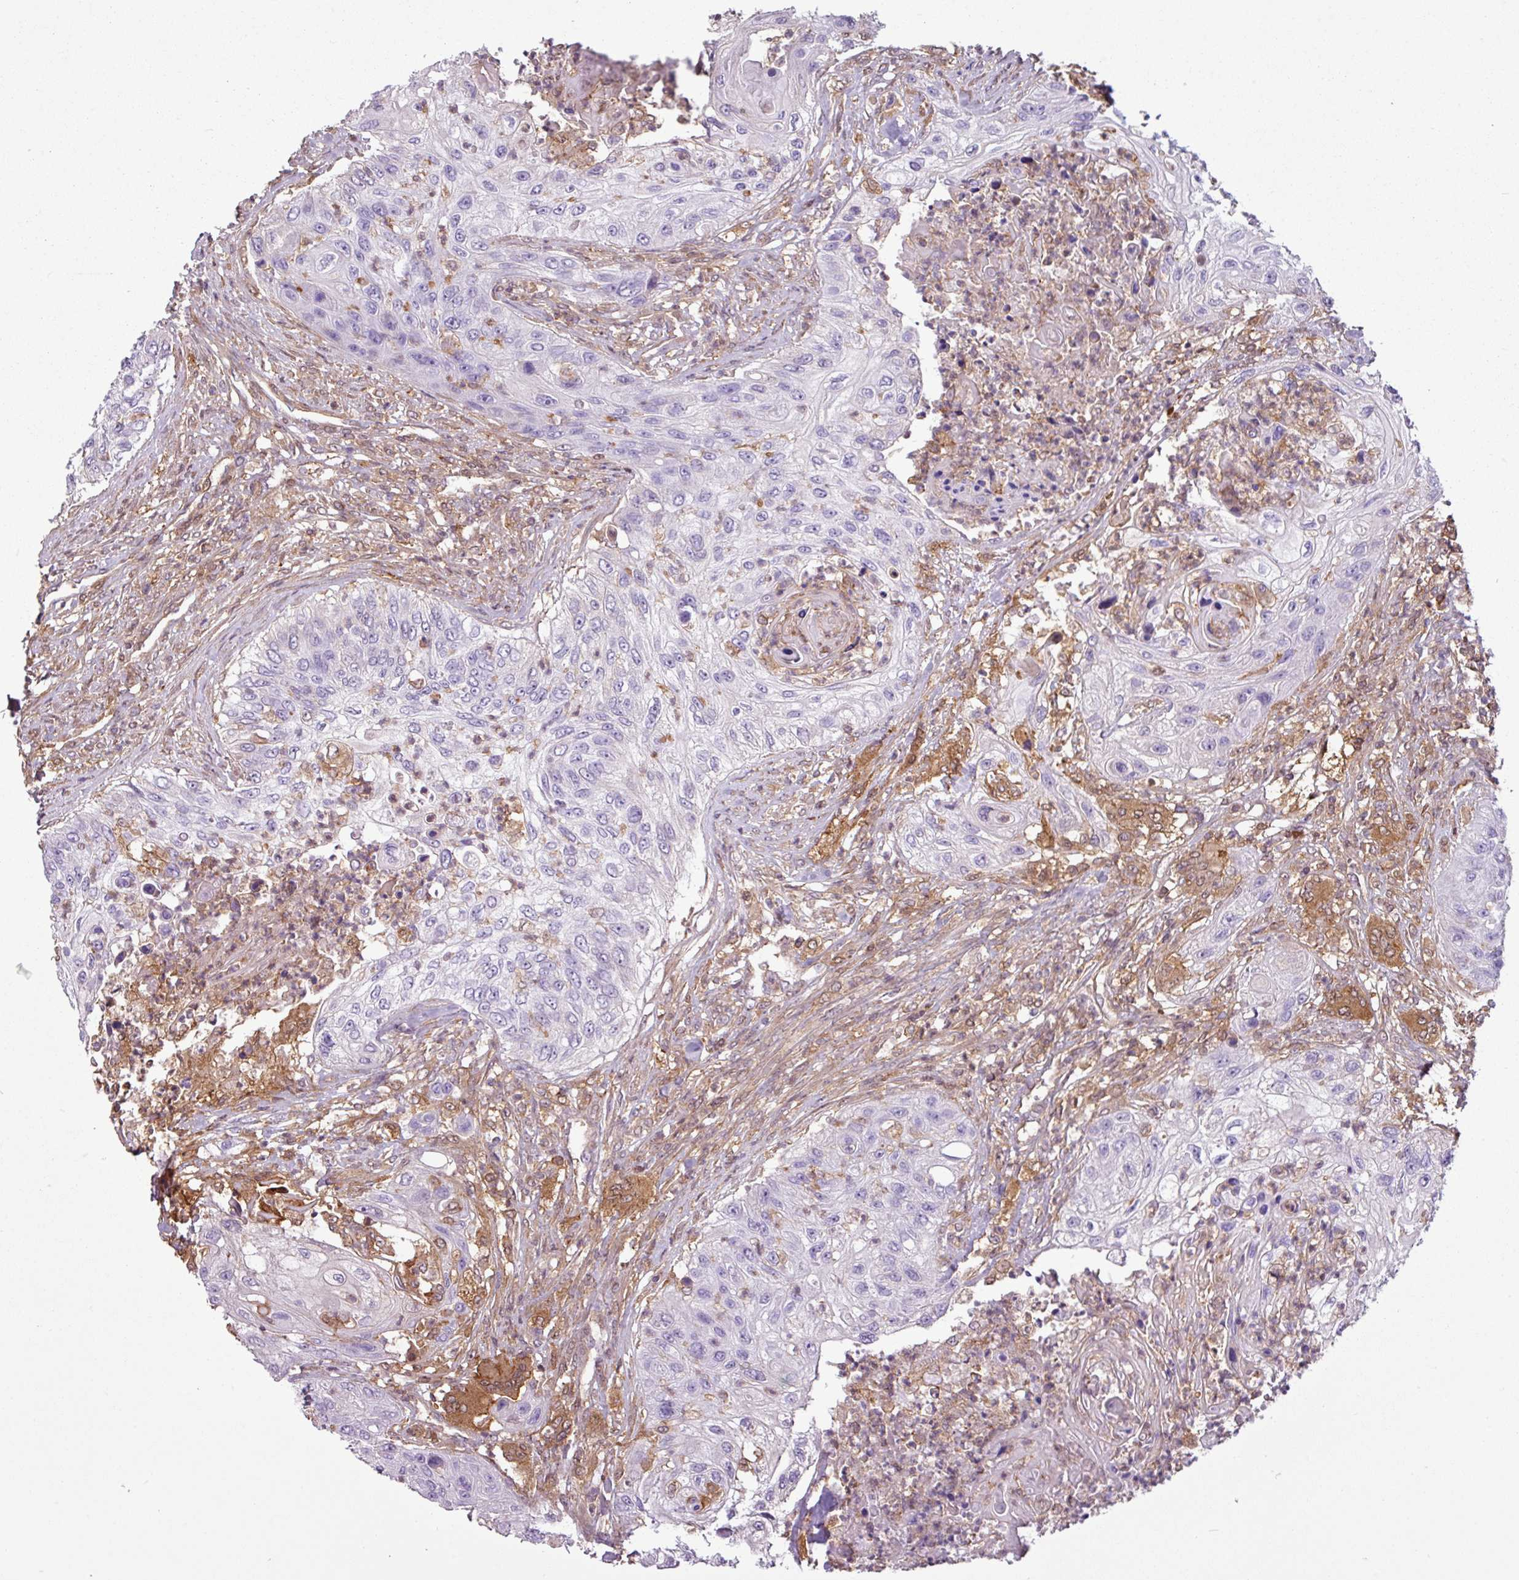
{"staining": {"intensity": "negative", "quantity": "none", "location": "none"}, "tissue": "urothelial cancer", "cell_type": "Tumor cells", "image_type": "cancer", "snomed": [{"axis": "morphology", "description": "Urothelial carcinoma, High grade"}, {"axis": "topography", "description": "Urinary bladder"}], "caption": "Tumor cells show no significant positivity in urothelial cancer.", "gene": "SH3BGRL", "patient": {"sex": "female", "age": 60}}